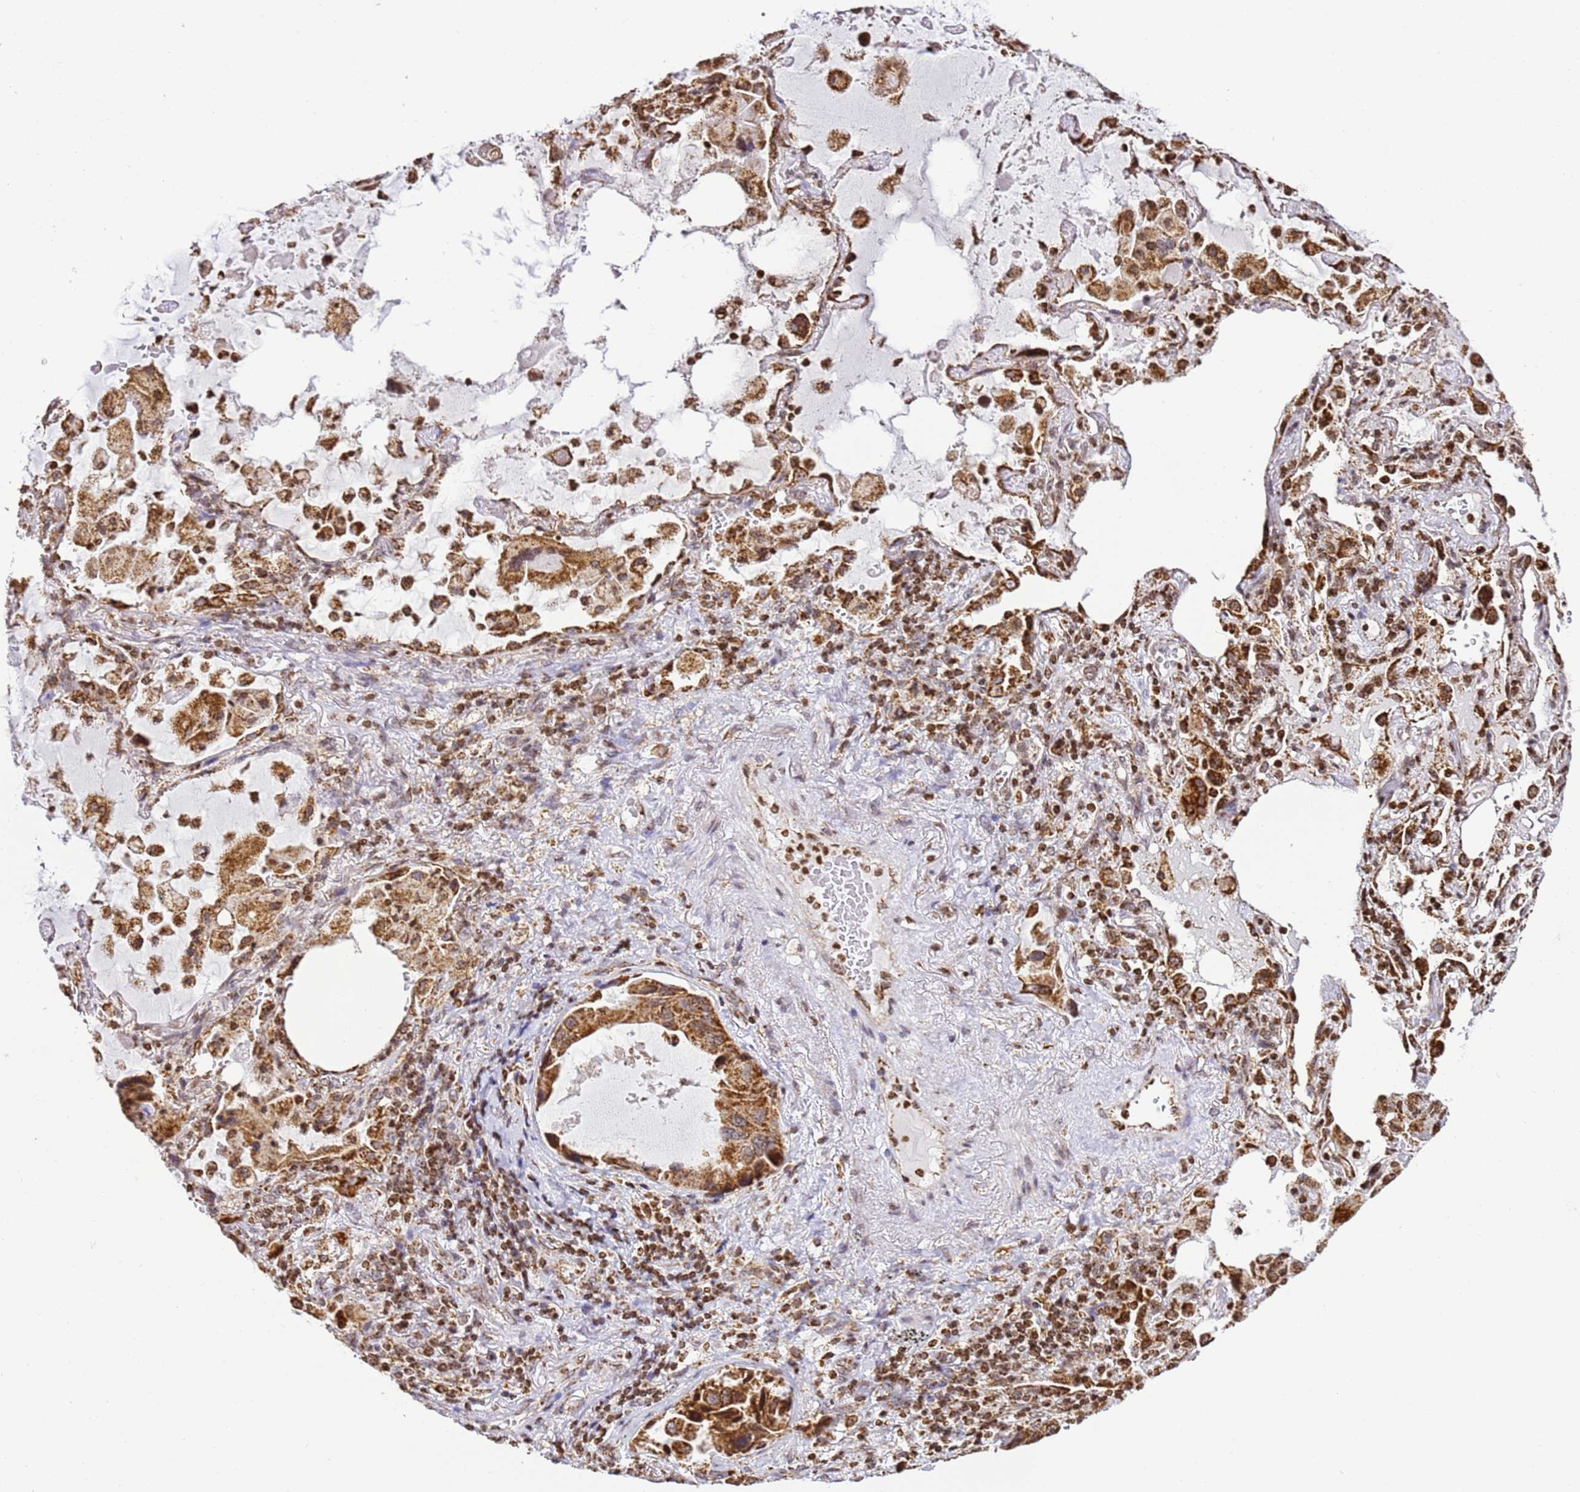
{"staining": {"intensity": "moderate", "quantity": ">75%", "location": "cytoplasmic/membranous"}, "tissue": "lung cancer", "cell_type": "Tumor cells", "image_type": "cancer", "snomed": [{"axis": "morphology", "description": "Squamous cell carcinoma, NOS"}, {"axis": "topography", "description": "Lung"}], "caption": "Lung cancer (squamous cell carcinoma) tissue reveals moderate cytoplasmic/membranous staining in approximately >75% of tumor cells Using DAB (brown) and hematoxylin (blue) stains, captured at high magnification using brightfield microscopy.", "gene": "HSPE1", "patient": {"sex": "female", "age": 73}}